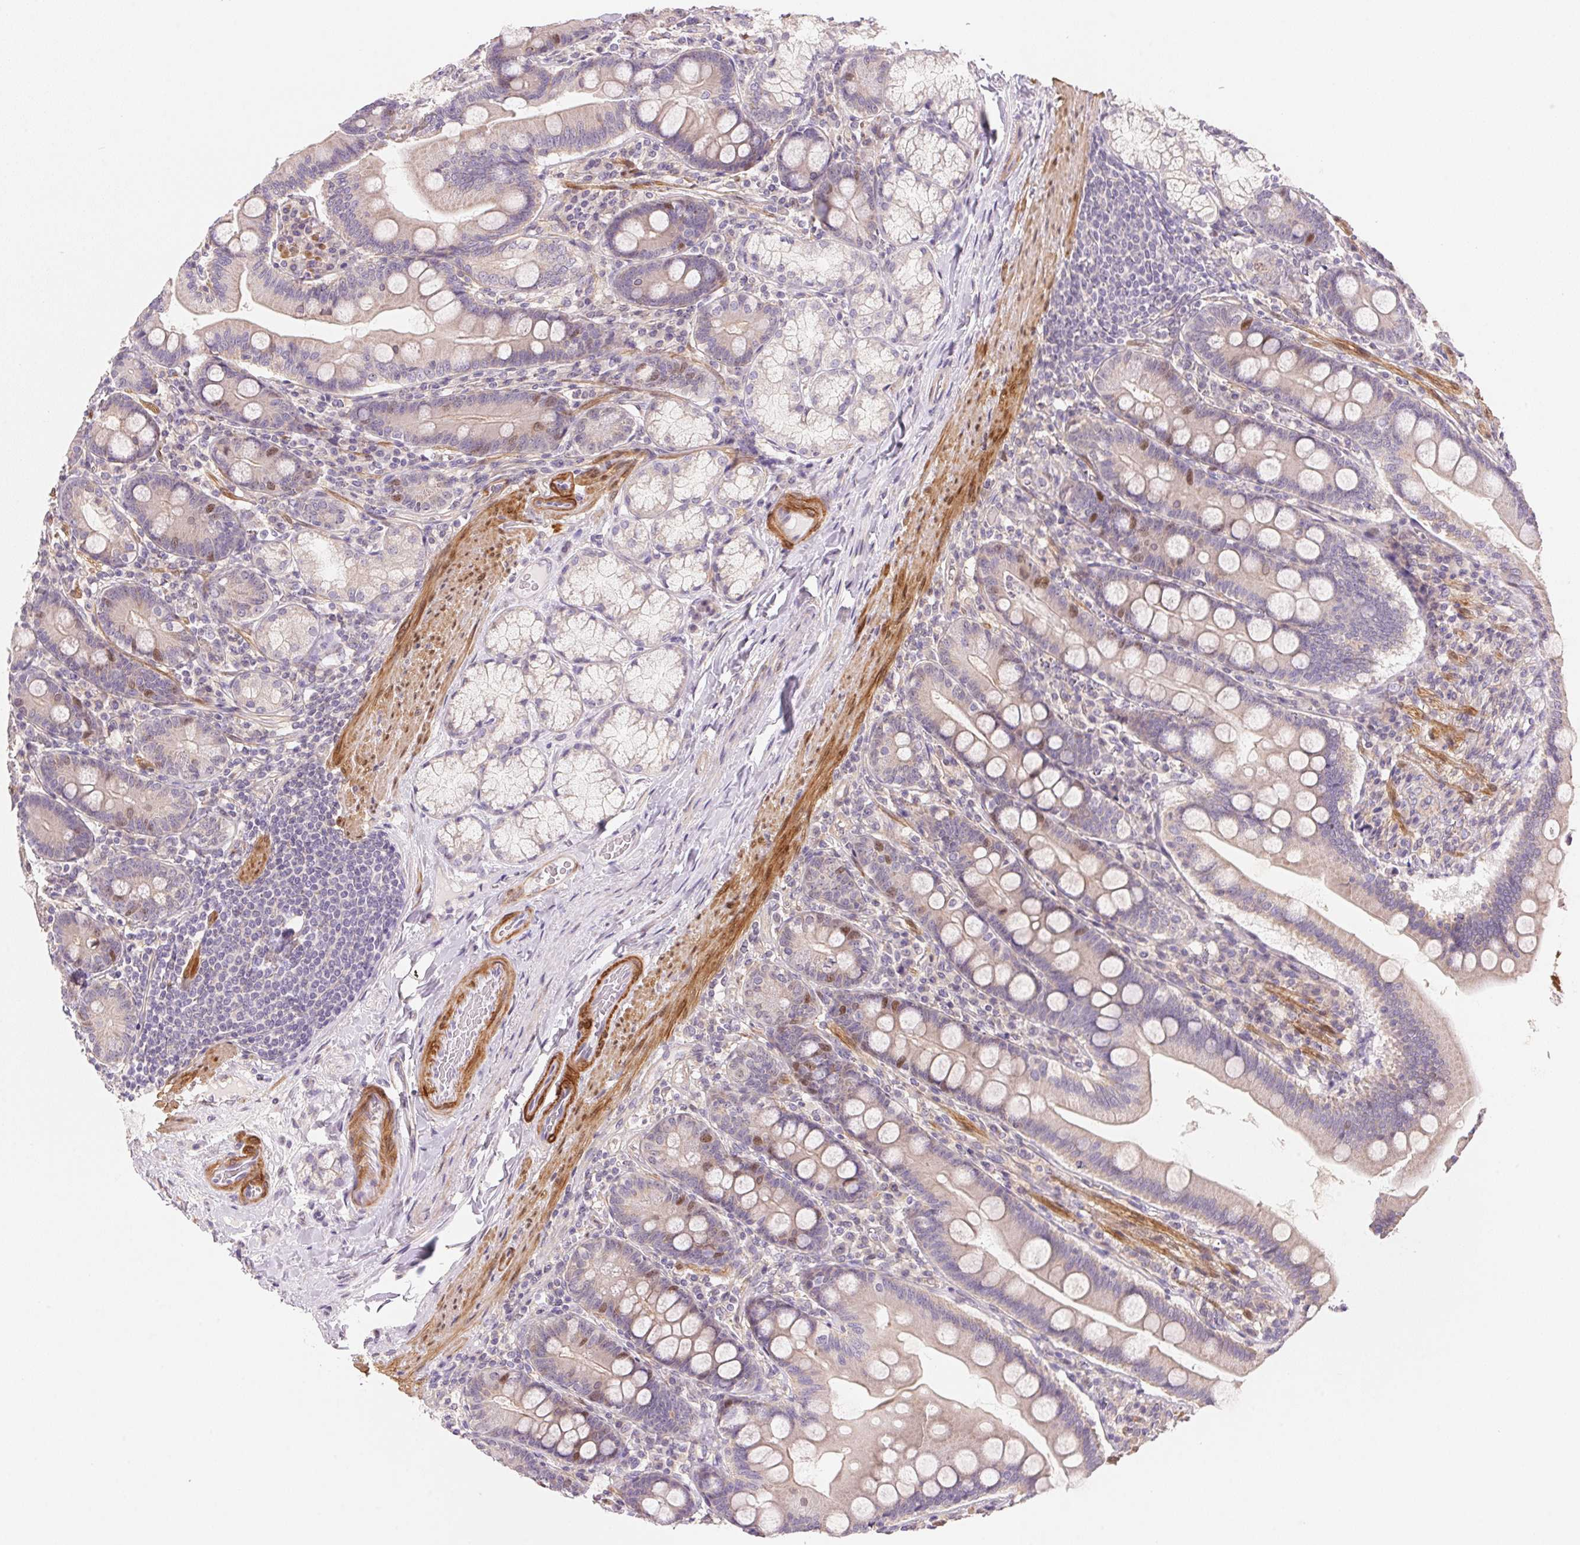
{"staining": {"intensity": "weak", "quantity": "25%-75%", "location": "cytoplasmic/membranous,nuclear"}, "tissue": "duodenum", "cell_type": "Glandular cells", "image_type": "normal", "snomed": [{"axis": "morphology", "description": "Normal tissue, NOS"}, {"axis": "topography", "description": "Duodenum"}], "caption": "Benign duodenum reveals weak cytoplasmic/membranous,nuclear expression in approximately 25%-75% of glandular cells, visualized by immunohistochemistry.", "gene": "SMTN", "patient": {"sex": "female", "age": 67}}